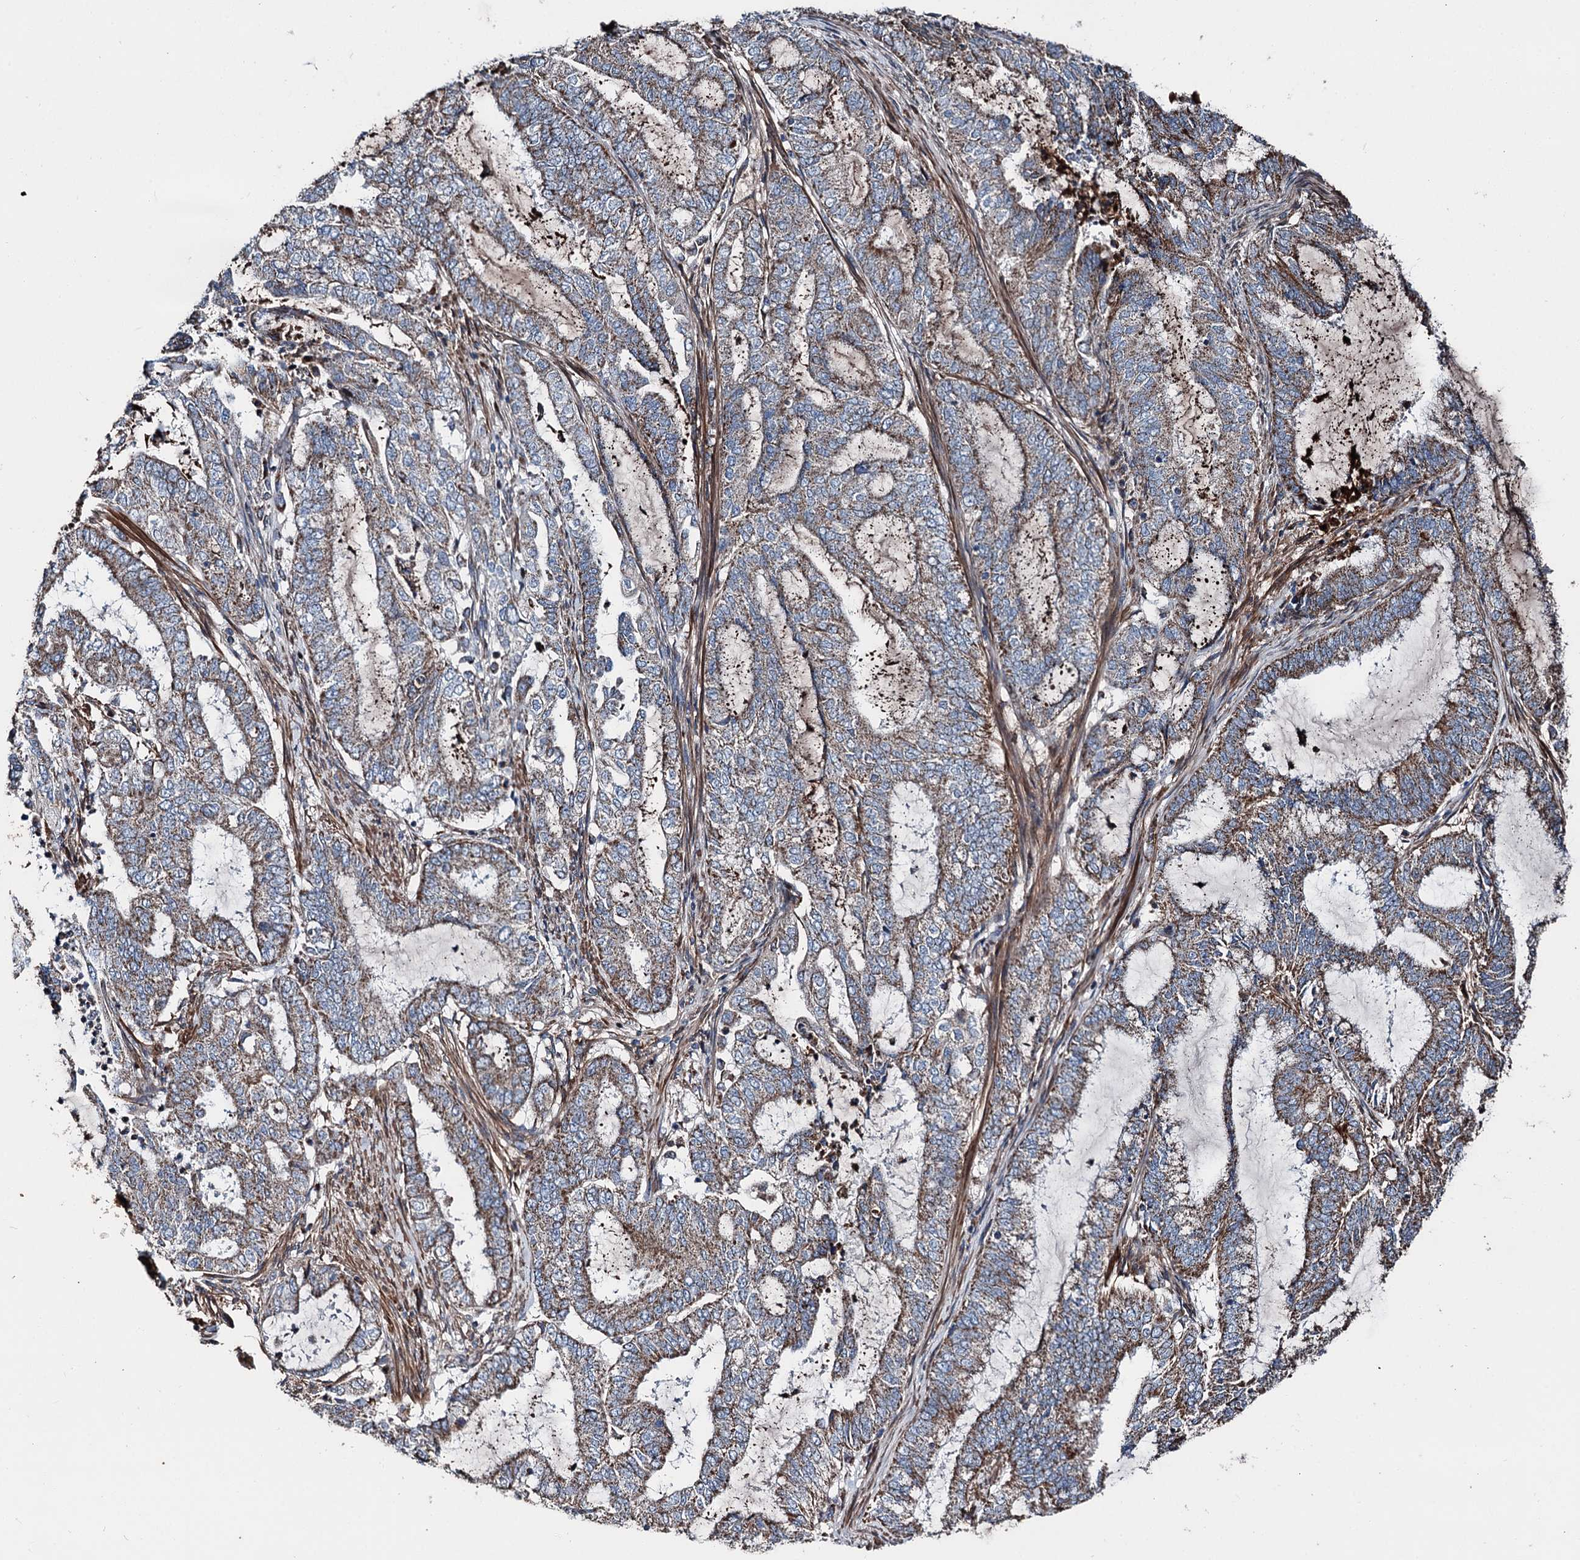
{"staining": {"intensity": "moderate", "quantity": ">75%", "location": "cytoplasmic/membranous"}, "tissue": "endometrial cancer", "cell_type": "Tumor cells", "image_type": "cancer", "snomed": [{"axis": "morphology", "description": "Adenocarcinoma, NOS"}, {"axis": "topography", "description": "Endometrium"}], "caption": "Endometrial cancer (adenocarcinoma) was stained to show a protein in brown. There is medium levels of moderate cytoplasmic/membranous positivity in about >75% of tumor cells.", "gene": "DDIAS", "patient": {"sex": "female", "age": 51}}